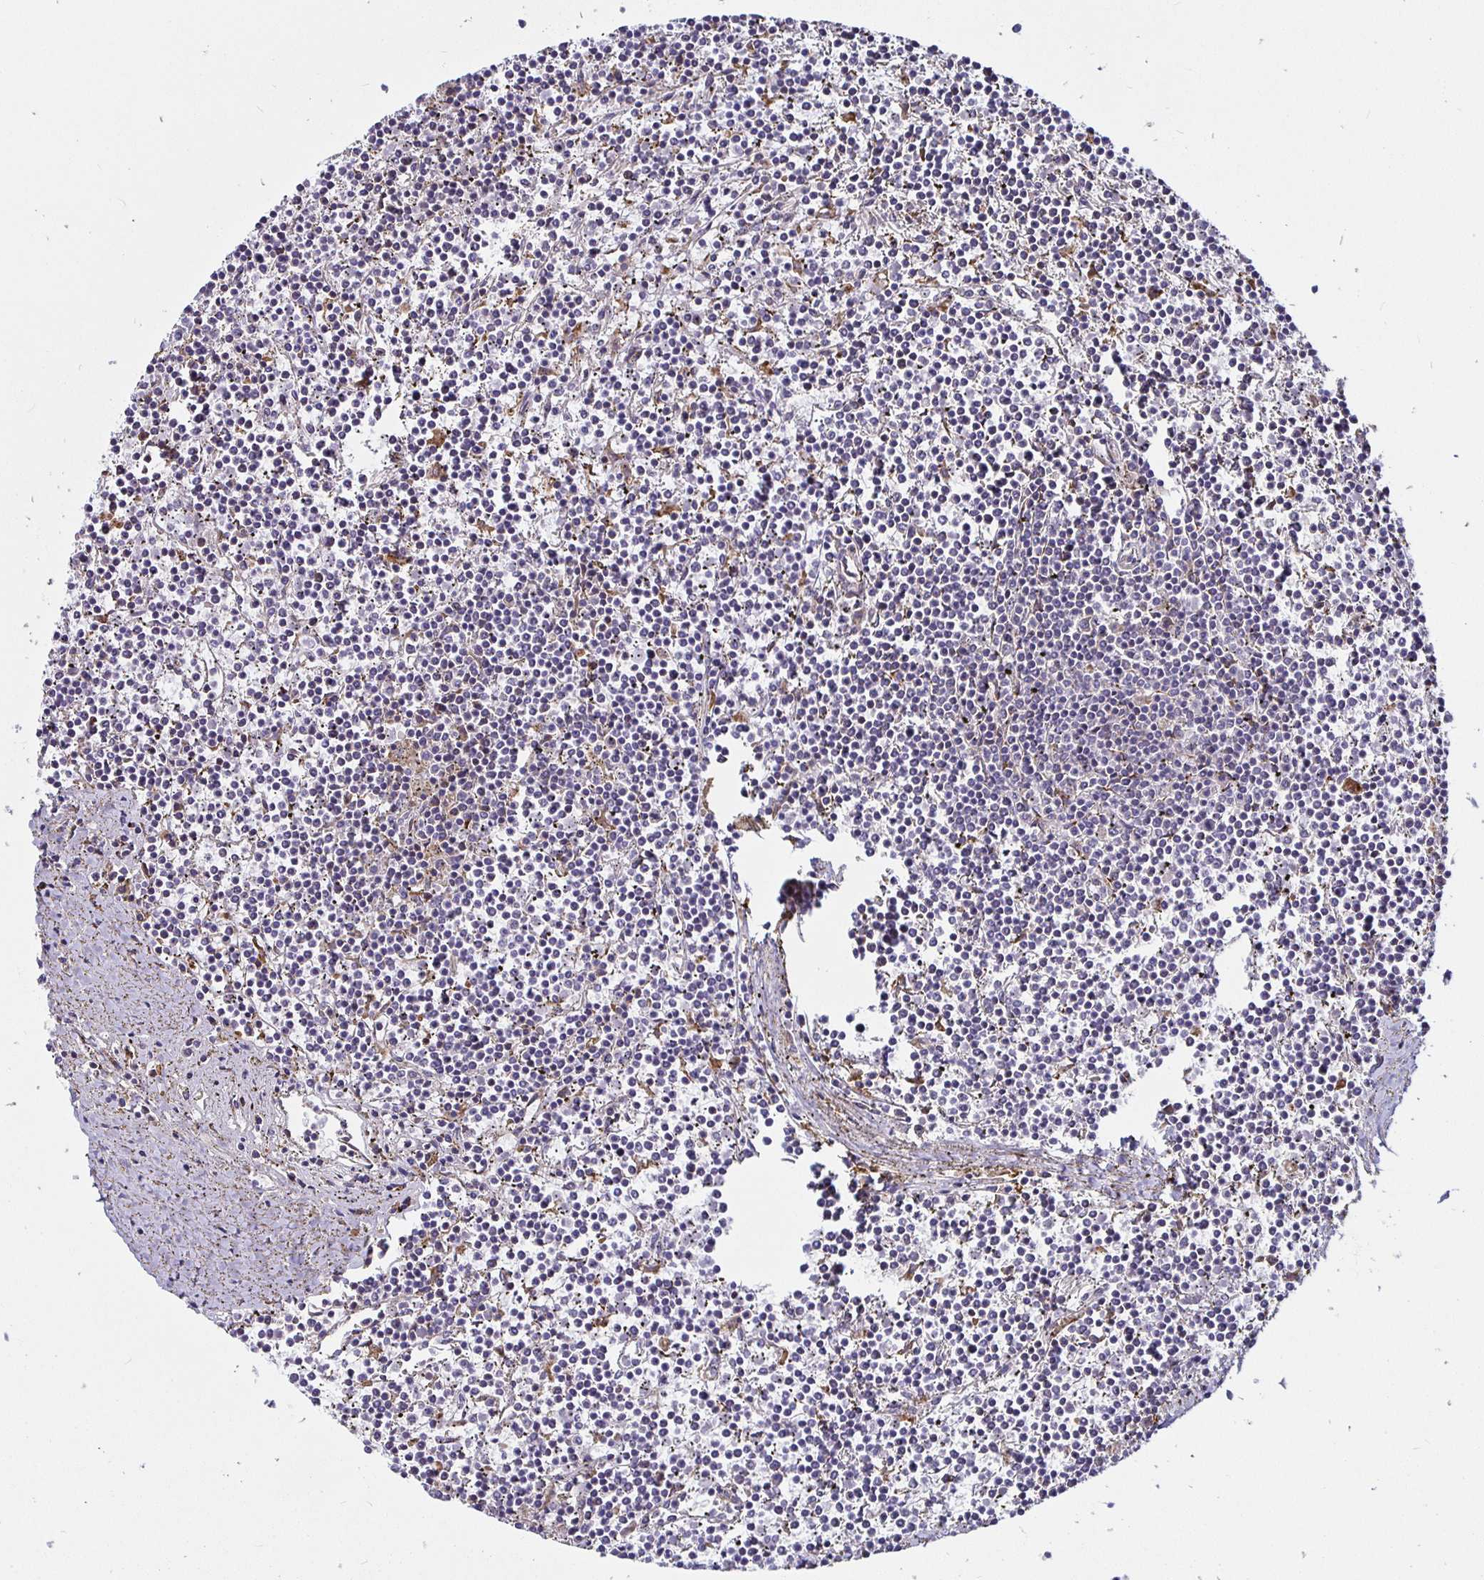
{"staining": {"intensity": "negative", "quantity": "none", "location": "none"}, "tissue": "lymphoma", "cell_type": "Tumor cells", "image_type": "cancer", "snomed": [{"axis": "morphology", "description": "Malignant lymphoma, non-Hodgkin's type, Low grade"}, {"axis": "topography", "description": "Spleen"}], "caption": "The image displays no staining of tumor cells in lymphoma.", "gene": "P4HA2", "patient": {"sex": "female", "age": 19}}